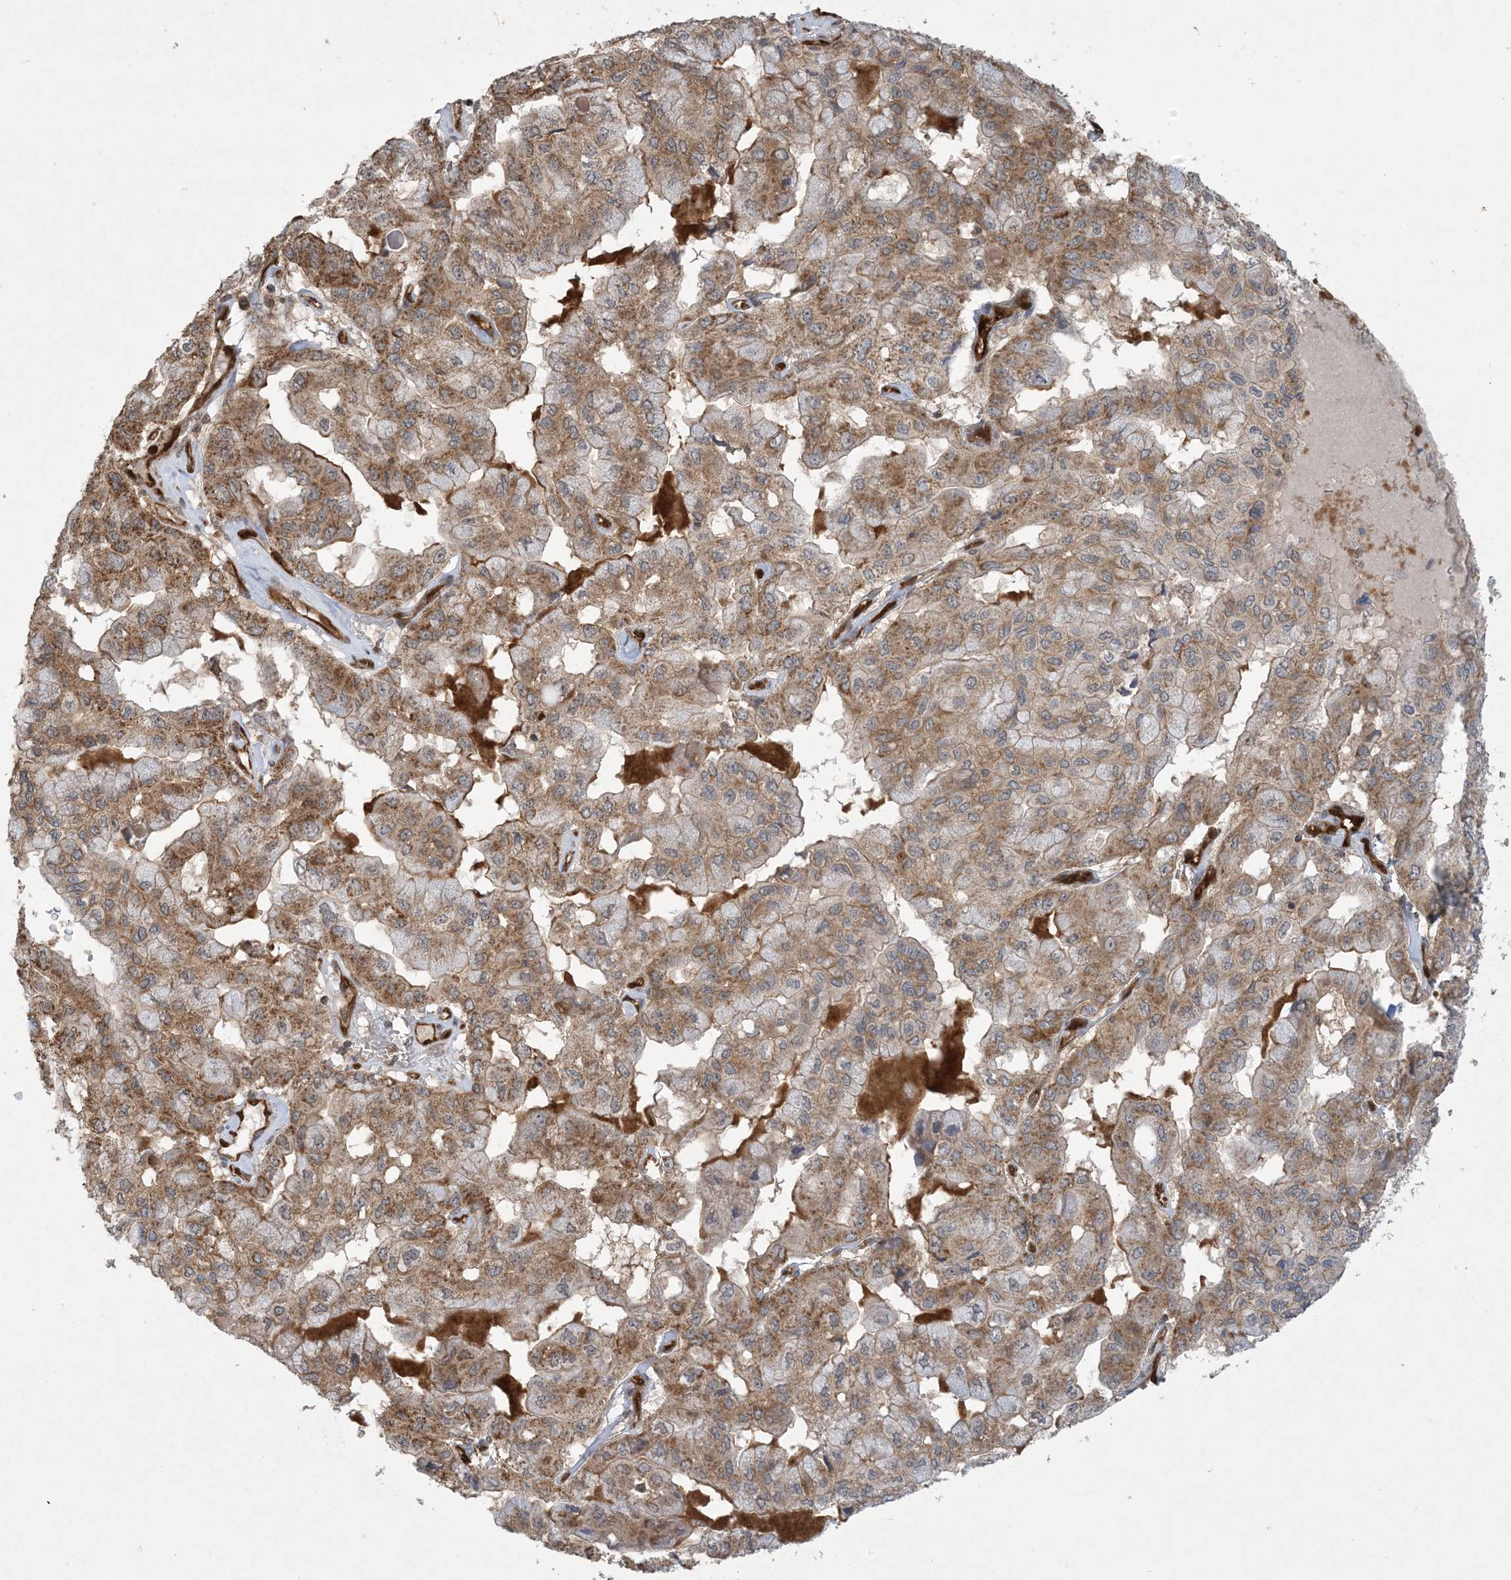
{"staining": {"intensity": "moderate", "quantity": ">75%", "location": "cytoplasmic/membranous"}, "tissue": "pancreatic cancer", "cell_type": "Tumor cells", "image_type": "cancer", "snomed": [{"axis": "morphology", "description": "Adenocarcinoma, NOS"}, {"axis": "topography", "description": "Pancreas"}], "caption": "High-power microscopy captured an immunohistochemistry (IHC) micrograph of pancreatic adenocarcinoma, revealing moderate cytoplasmic/membranous staining in approximately >75% of tumor cells.", "gene": "PPM1F", "patient": {"sex": "male", "age": 51}}